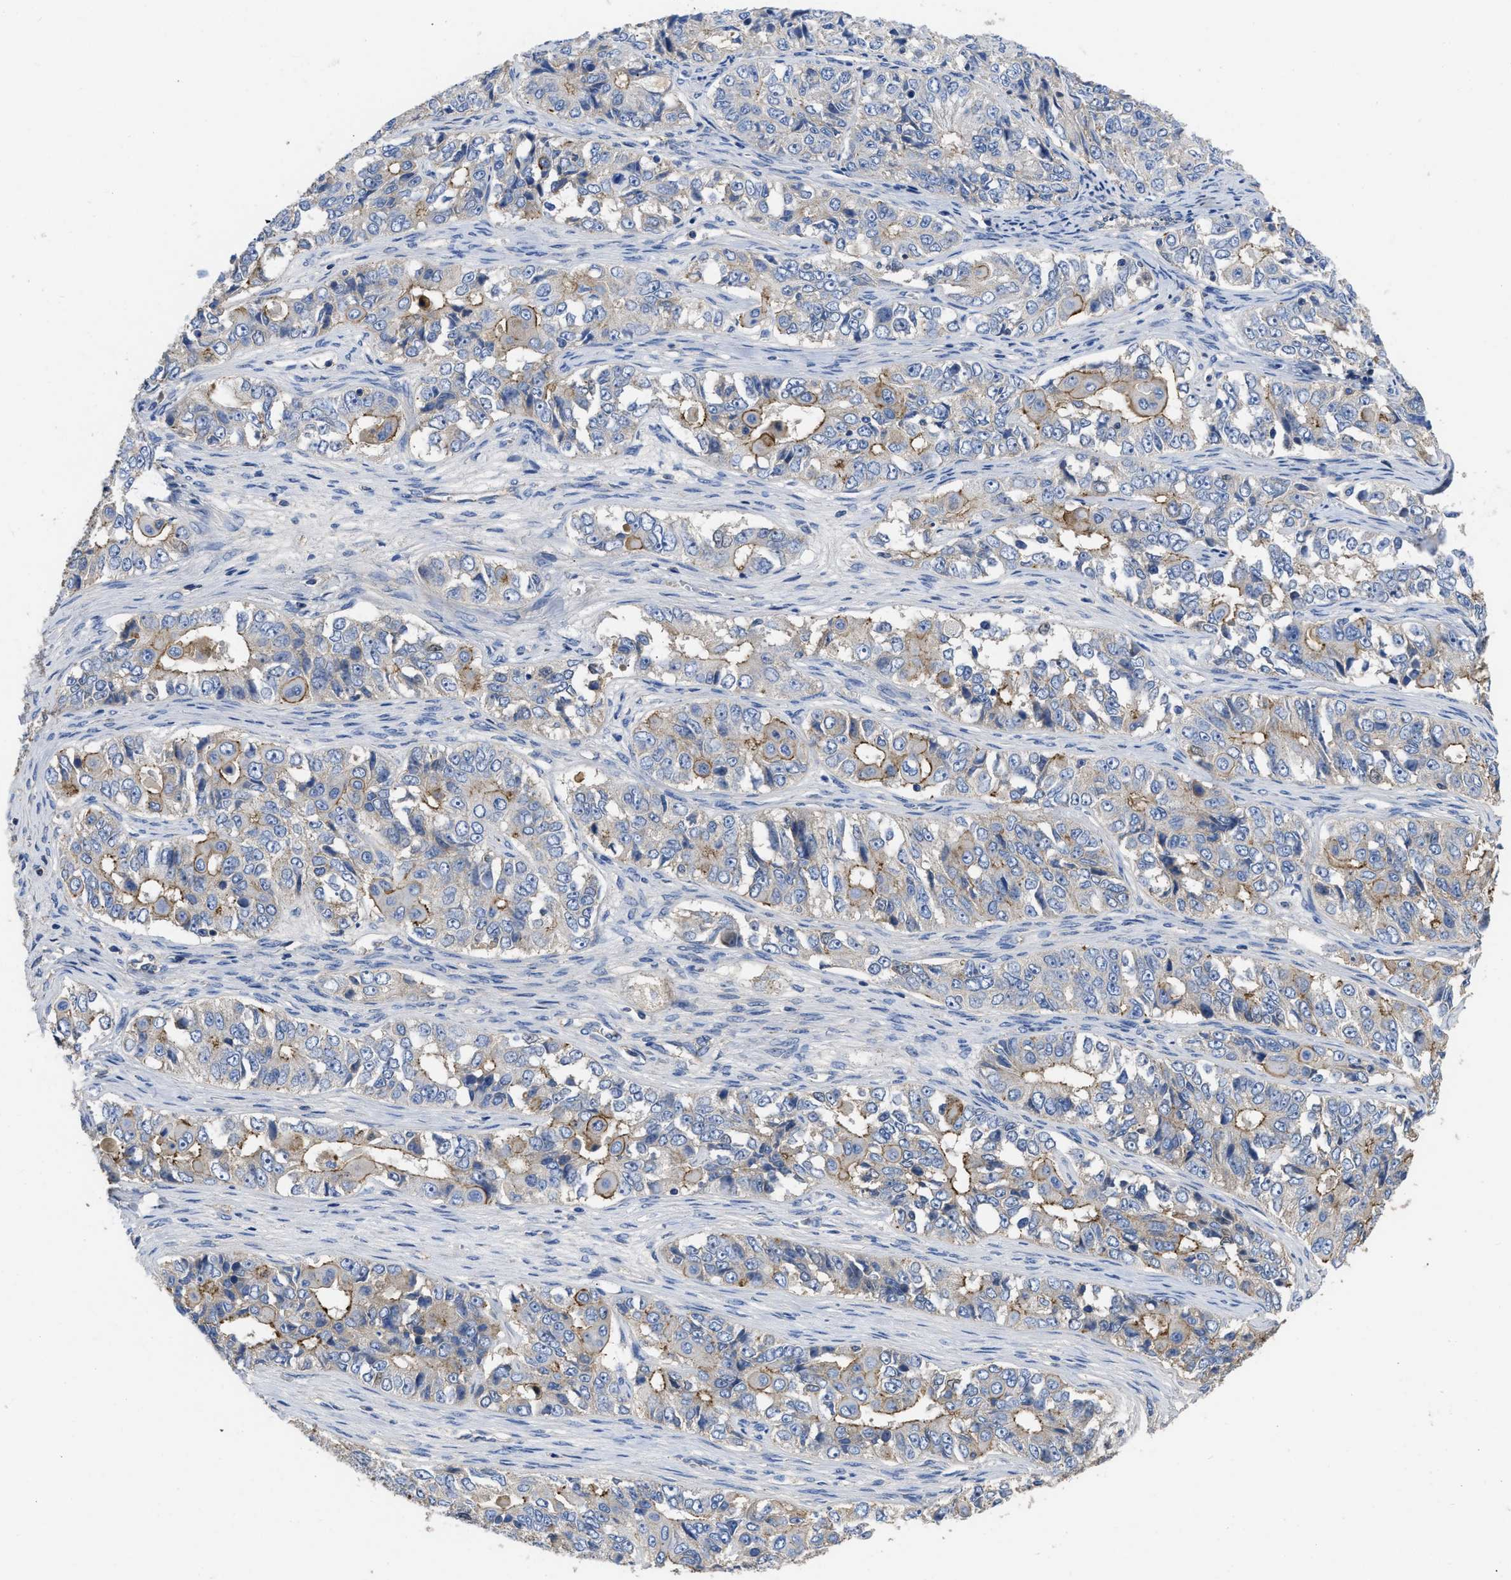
{"staining": {"intensity": "moderate", "quantity": "<25%", "location": "cytoplasmic/membranous"}, "tissue": "ovarian cancer", "cell_type": "Tumor cells", "image_type": "cancer", "snomed": [{"axis": "morphology", "description": "Carcinoma, endometroid"}, {"axis": "topography", "description": "Ovary"}], "caption": "A brown stain shows moderate cytoplasmic/membranous expression of a protein in ovarian cancer (endometroid carcinoma) tumor cells. (DAB (3,3'-diaminobenzidine) = brown stain, brightfield microscopy at high magnification).", "gene": "USP4", "patient": {"sex": "female", "age": 51}}